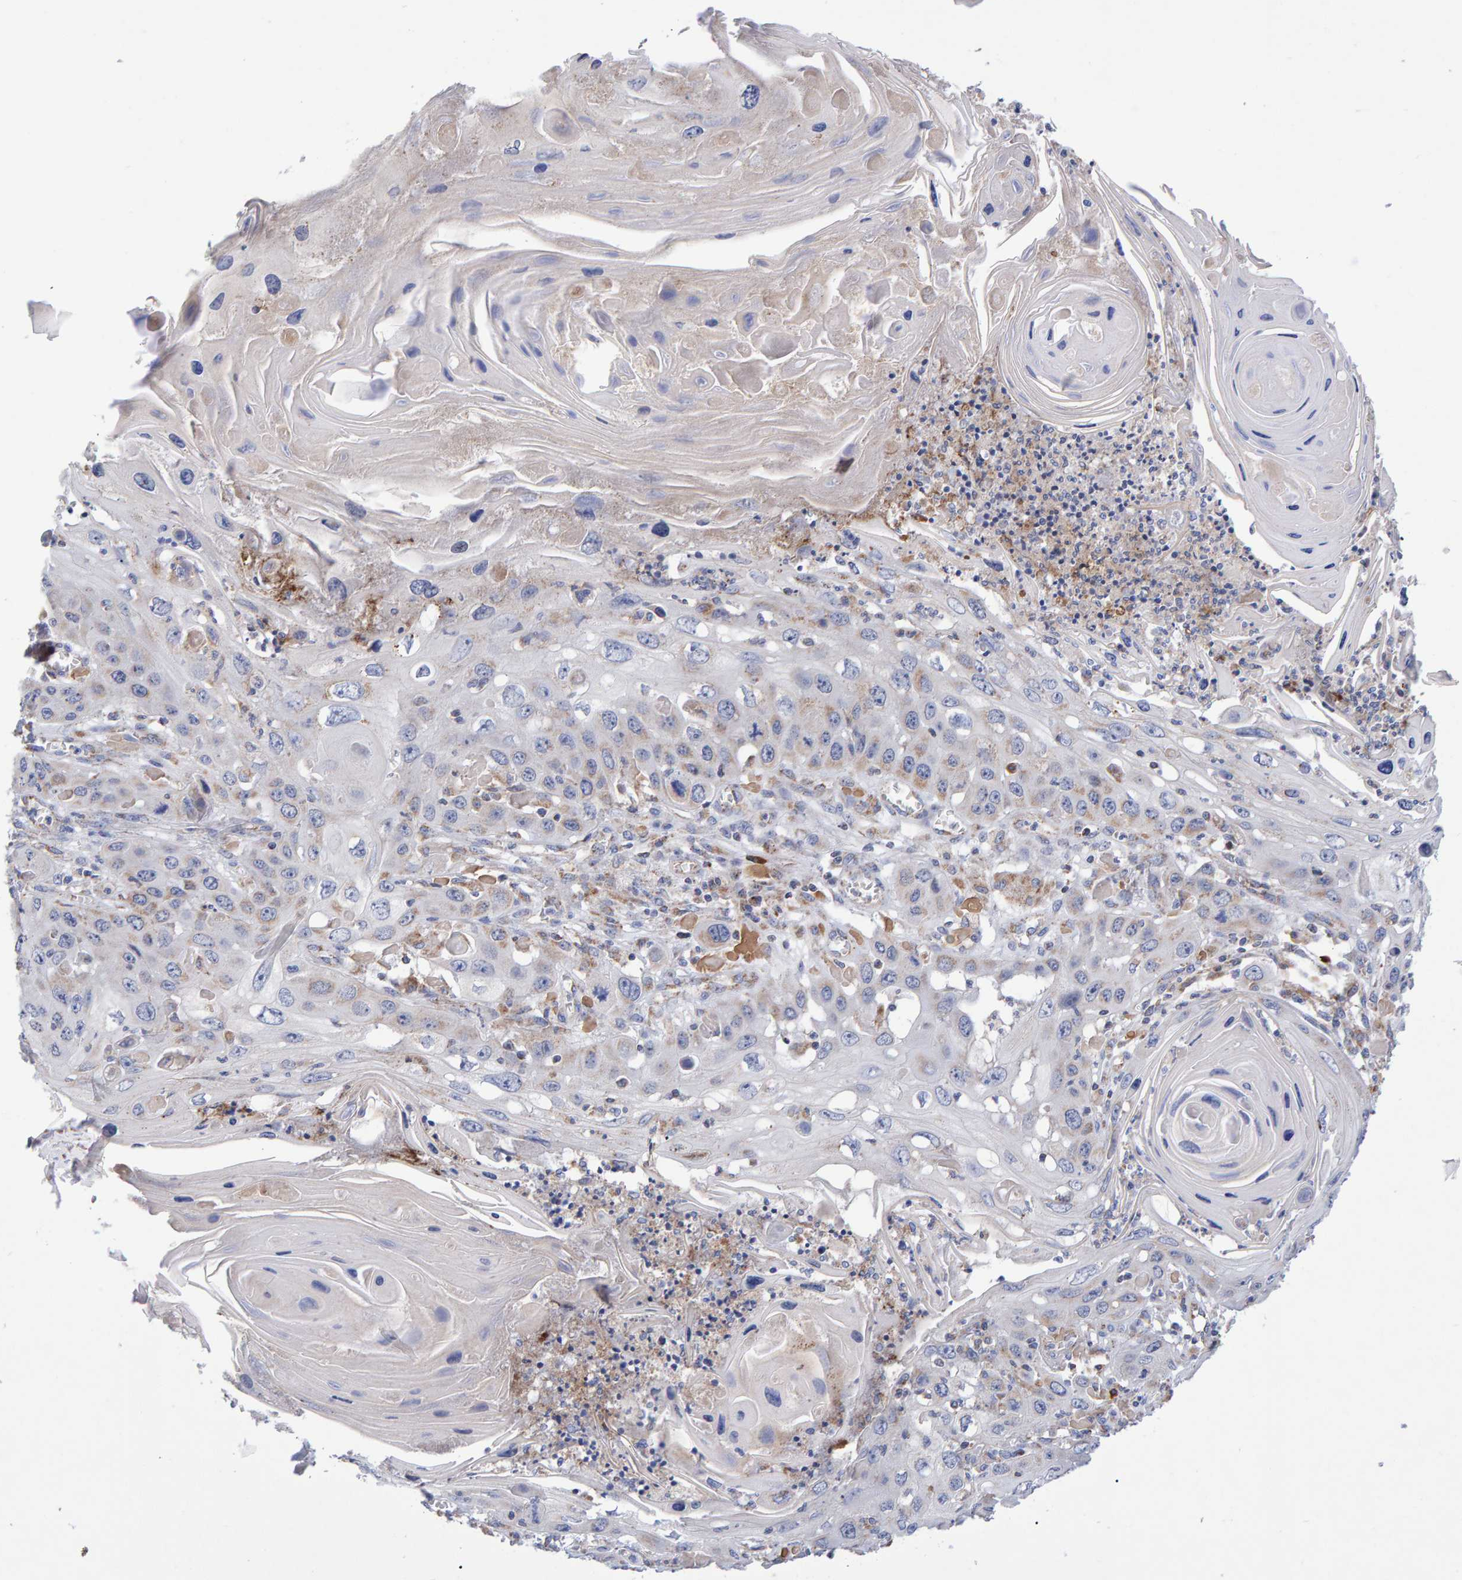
{"staining": {"intensity": "weak", "quantity": "<25%", "location": "cytoplasmic/membranous"}, "tissue": "skin cancer", "cell_type": "Tumor cells", "image_type": "cancer", "snomed": [{"axis": "morphology", "description": "Squamous cell carcinoma, NOS"}, {"axis": "topography", "description": "Skin"}], "caption": "Skin squamous cell carcinoma was stained to show a protein in brown. There is no significant expression in tumor cells. (DAB (3,3'-diaminobenzidine) IHC visualized using brightfield microscopy, high magnification).", "gene": "EFR3A", "patient": {"sex": "male", "age": 55}}